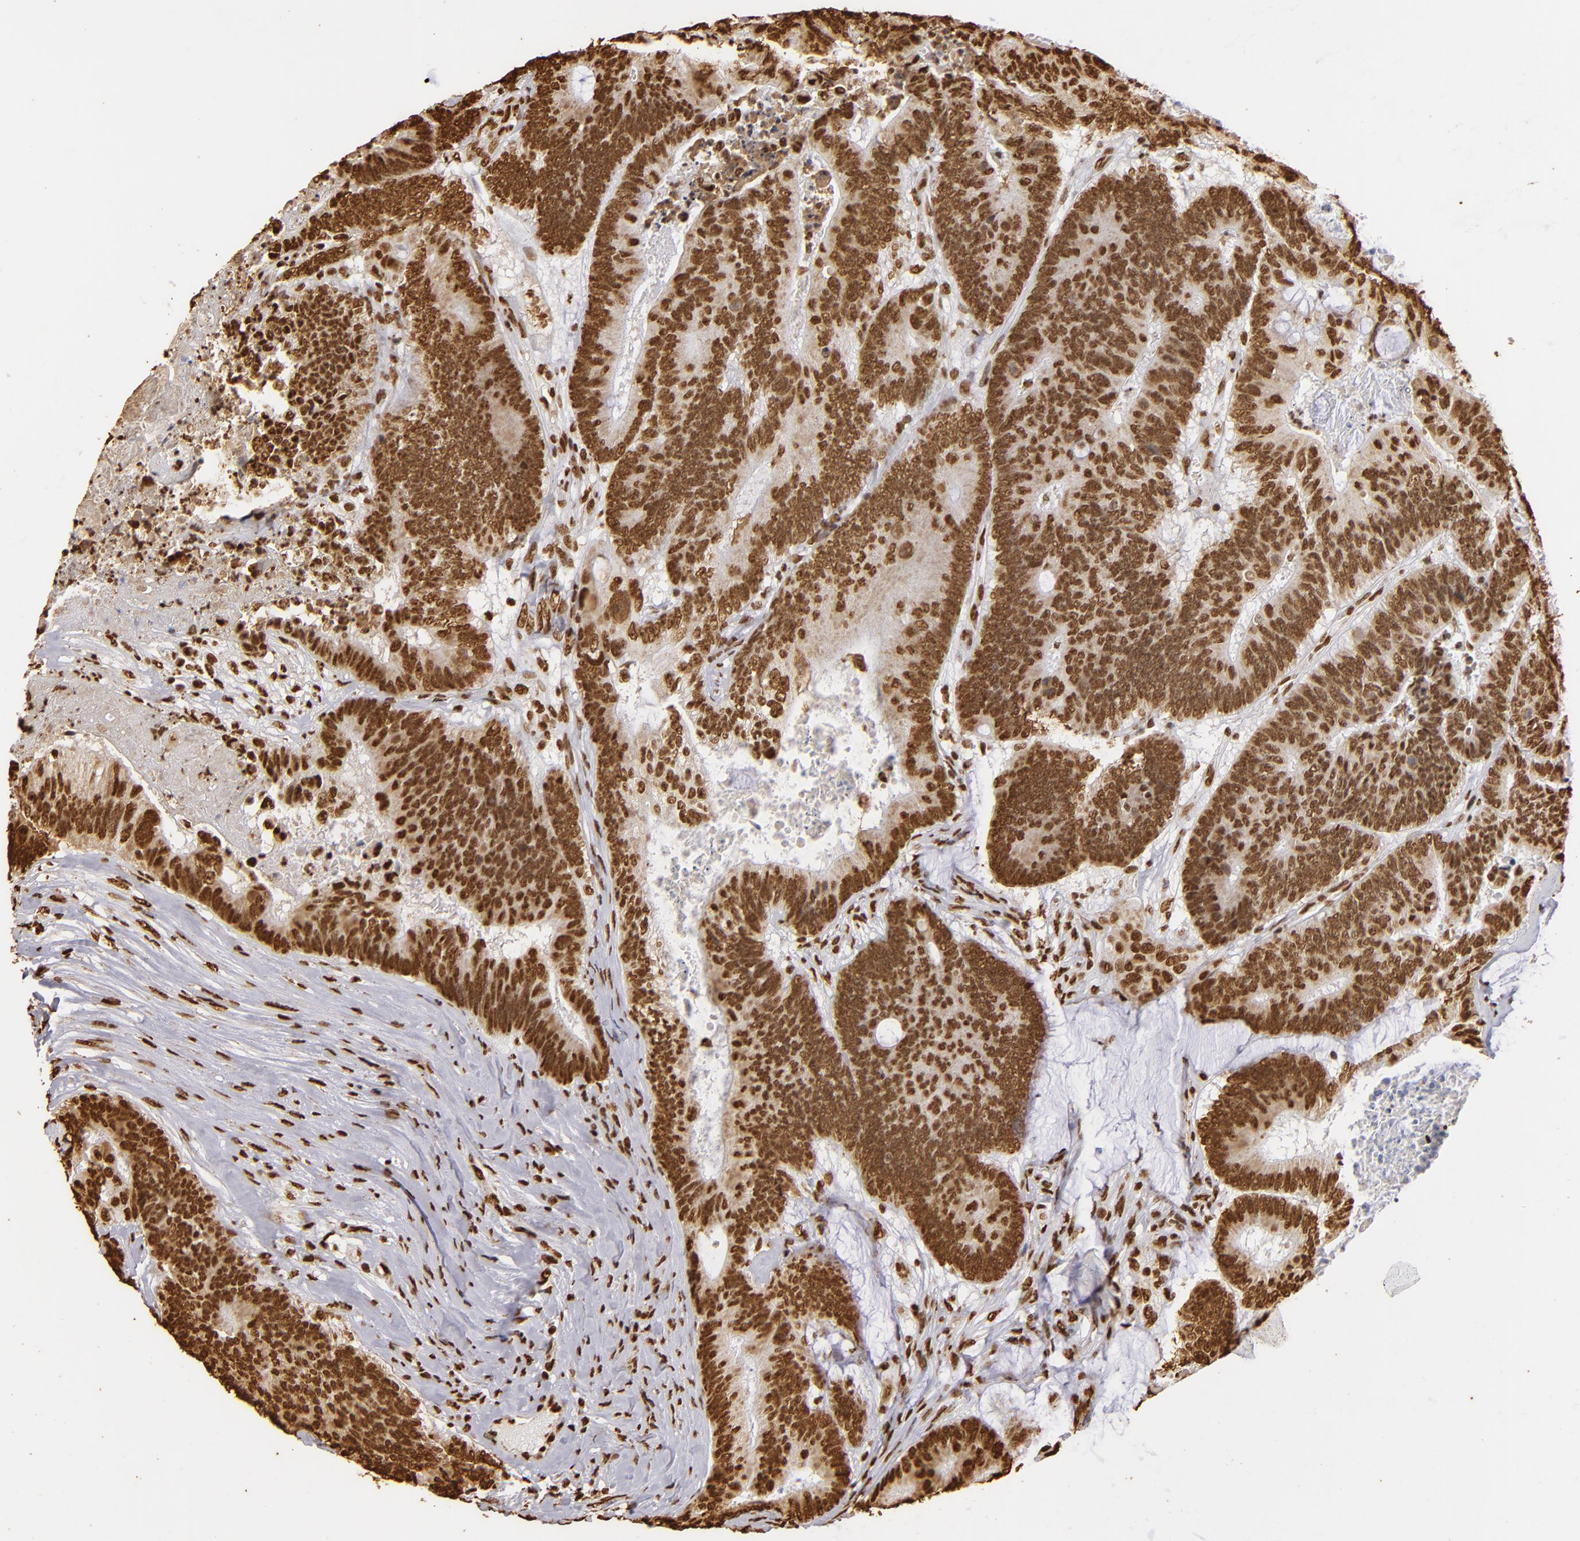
{"staining": {"intensity": "strong", "quantity": ">75%", "location": "nuclear"}, "tissue": "colorectal cancer", "cell_type": "Tumor cells", "image_type": "cancer", "snomed": [{"axis": "morphology", "description": "Adenocarcinoma, NOS"}, {"axis": "topography", "description": "Colon"}], "caption": "A high-resolution image shows immunohistochemistry staining of adenocarcinoma (colorectal), which reveals strong nuclear staining in about >75% of tumor cells.", "gene": "ILF3", "patient": {"sex": "male", "age": 65}}